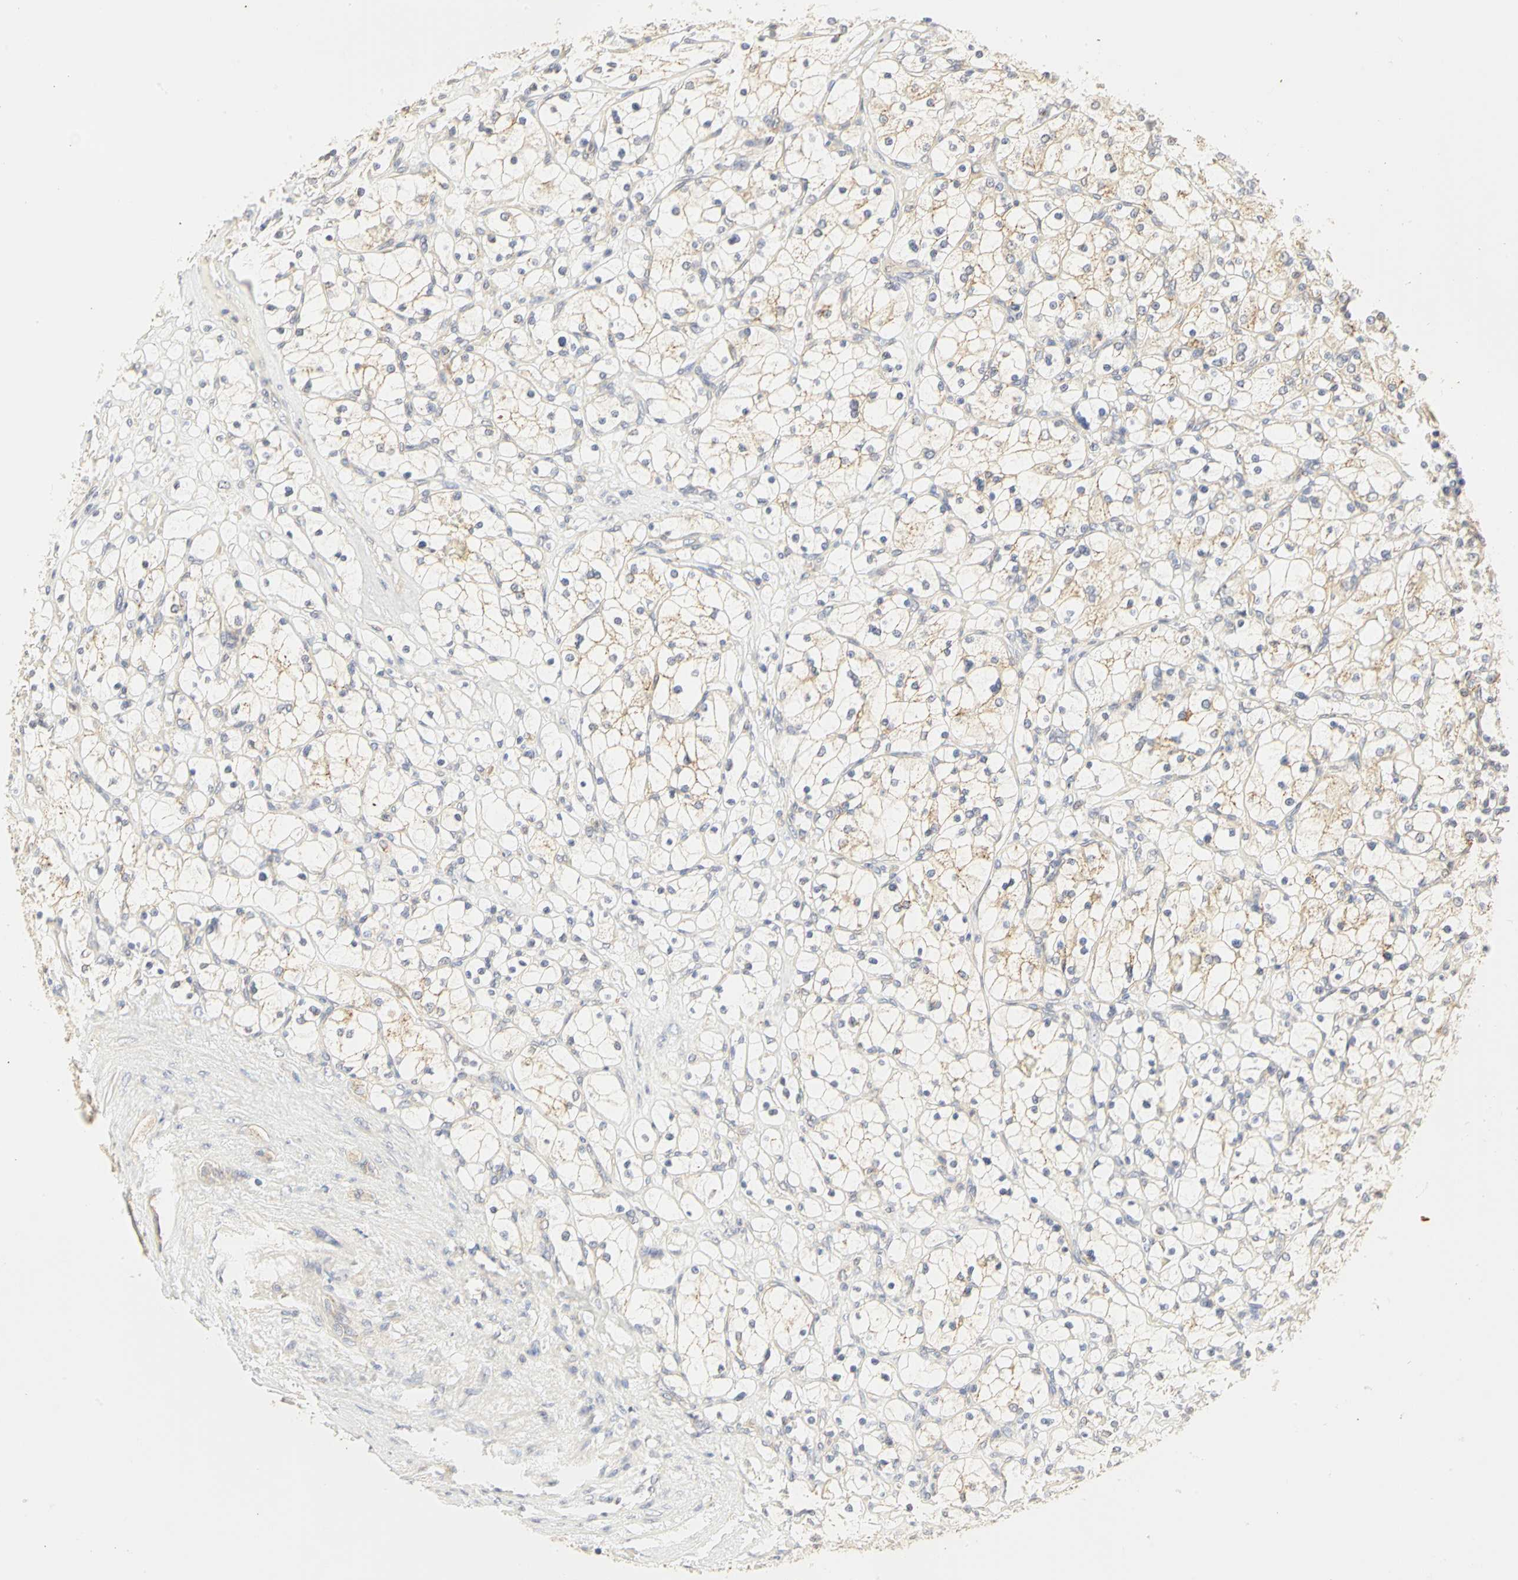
{"staining": {"intensity": "weak", "quantity": ">75%", "location": "cytoplasmic/membranous"}, "tissue": "renal cancer", "cell_type": "Tumor cells", "image_type": "cancer", "snomed": [{"axis": "morphology", "description": "Adenocarcinoma, NOS"}, {"axis": "topography", "description": "Kidney"}], "caption": "A brown stain labels weak cytoplasmic/membranous expression of a protein in human adenocarcinoma (renal) tumor cells.", "gene": "GNRH2", "patient": {"sex": "female", "age": 83}}